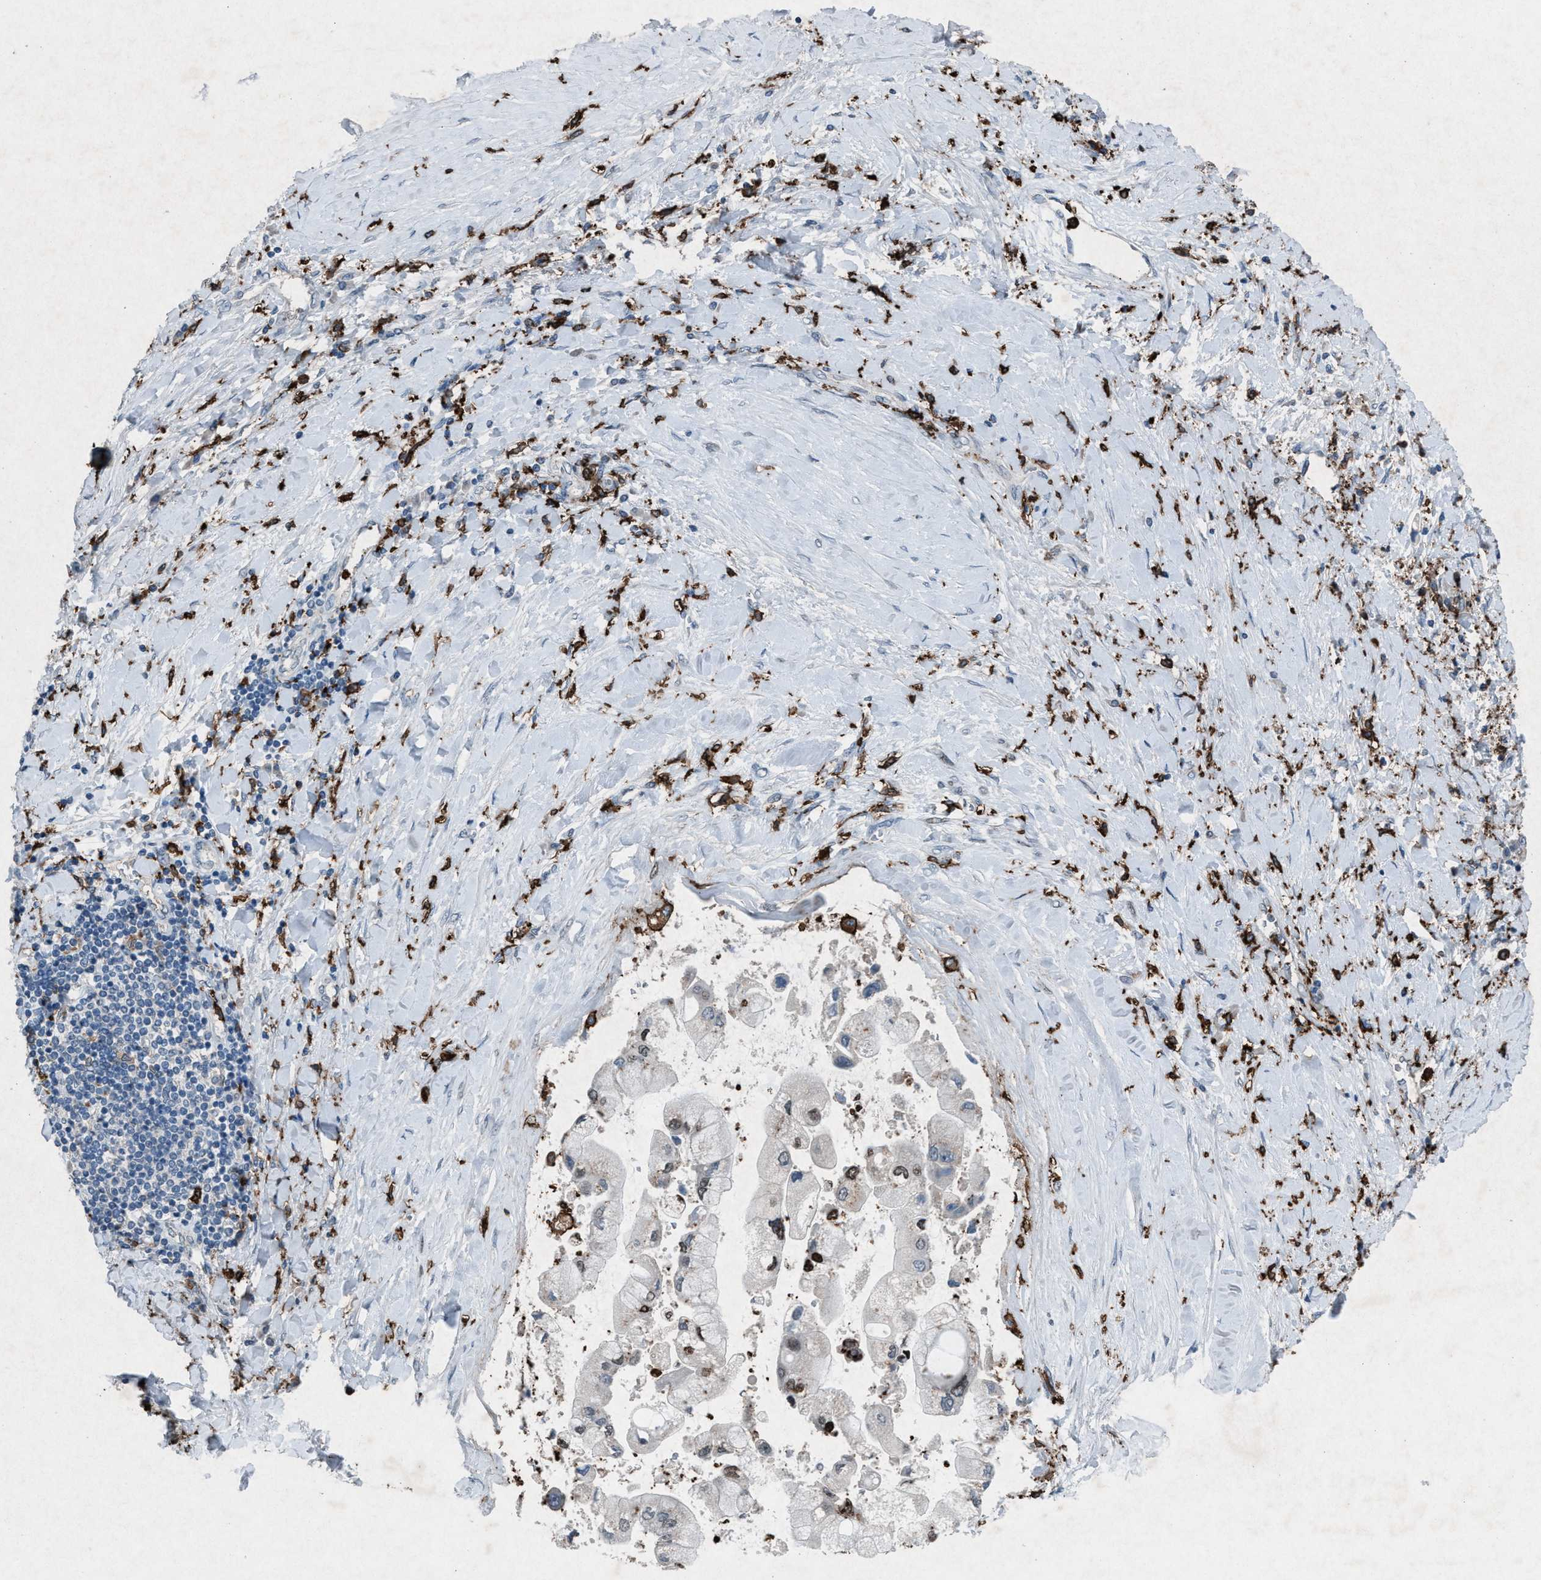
{"staining": {"intensity": "weak", "quantity": "<25%", "location": "nuclear"}, "tissue": "liver cancer", "cell_type": "Tumor cells", "image_type": "cancer", "snomed": [{"axis": "morphology", "description": "Cholangiocarcinoma"}, {"axis": "topography", "description": "Liver"}], "caption": "The IHC micrograph has no significant staining in tumor cells of liver cancer tissue. The staining is performed using DAB (3,3'-diaminobenzidine) brown chromogen with nuclei counter-stained in using hematoxylin.", "gene": "FCER1G", "patient": {"sex": "male", "age": 50}}